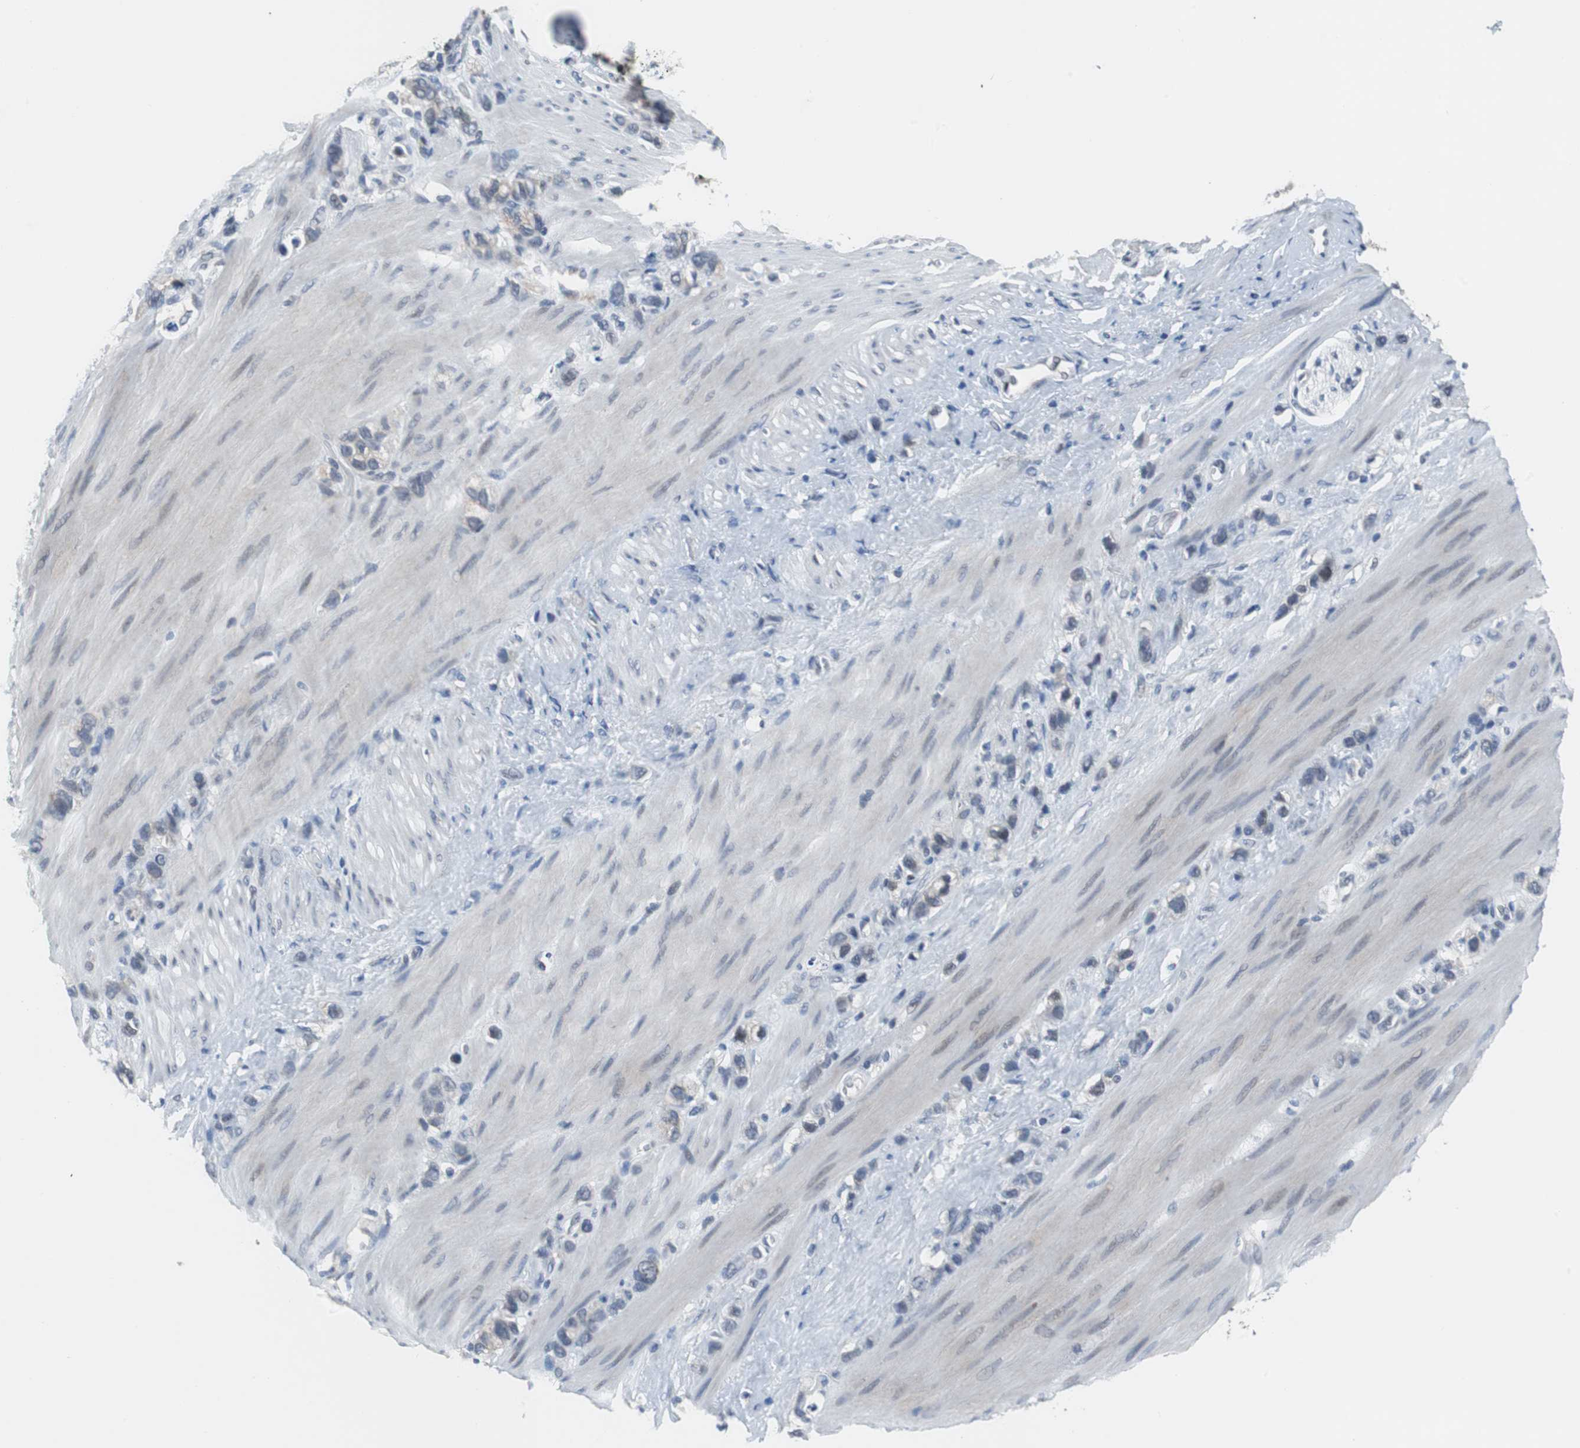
{"staining": {"intensity": "negative", "quantity": "none", "location": "none"}, "tissue": "stomach cancer", "cell_type": "Tumor cells", "image_type": "cancer", "snomed": [{"axis": "morphology", "description": "Normal tissue, NOS"}, {"axis": "morphology", "description": "Adenocarcinoma, NOS"}, {"axis": "morphology", "description": "Adenocarcinoma, High grade"}, {"axis": "topography", "description": "Stomach, upper"}, {"axis": "topography", "description": "Stomach"}], "caption": "Photomicrograph shows no significant protein expression in tumor cells of stomach high-grade adenocarcinoma.", "gene": "TP63", "patient": {"sex": "female", "age": 65}}